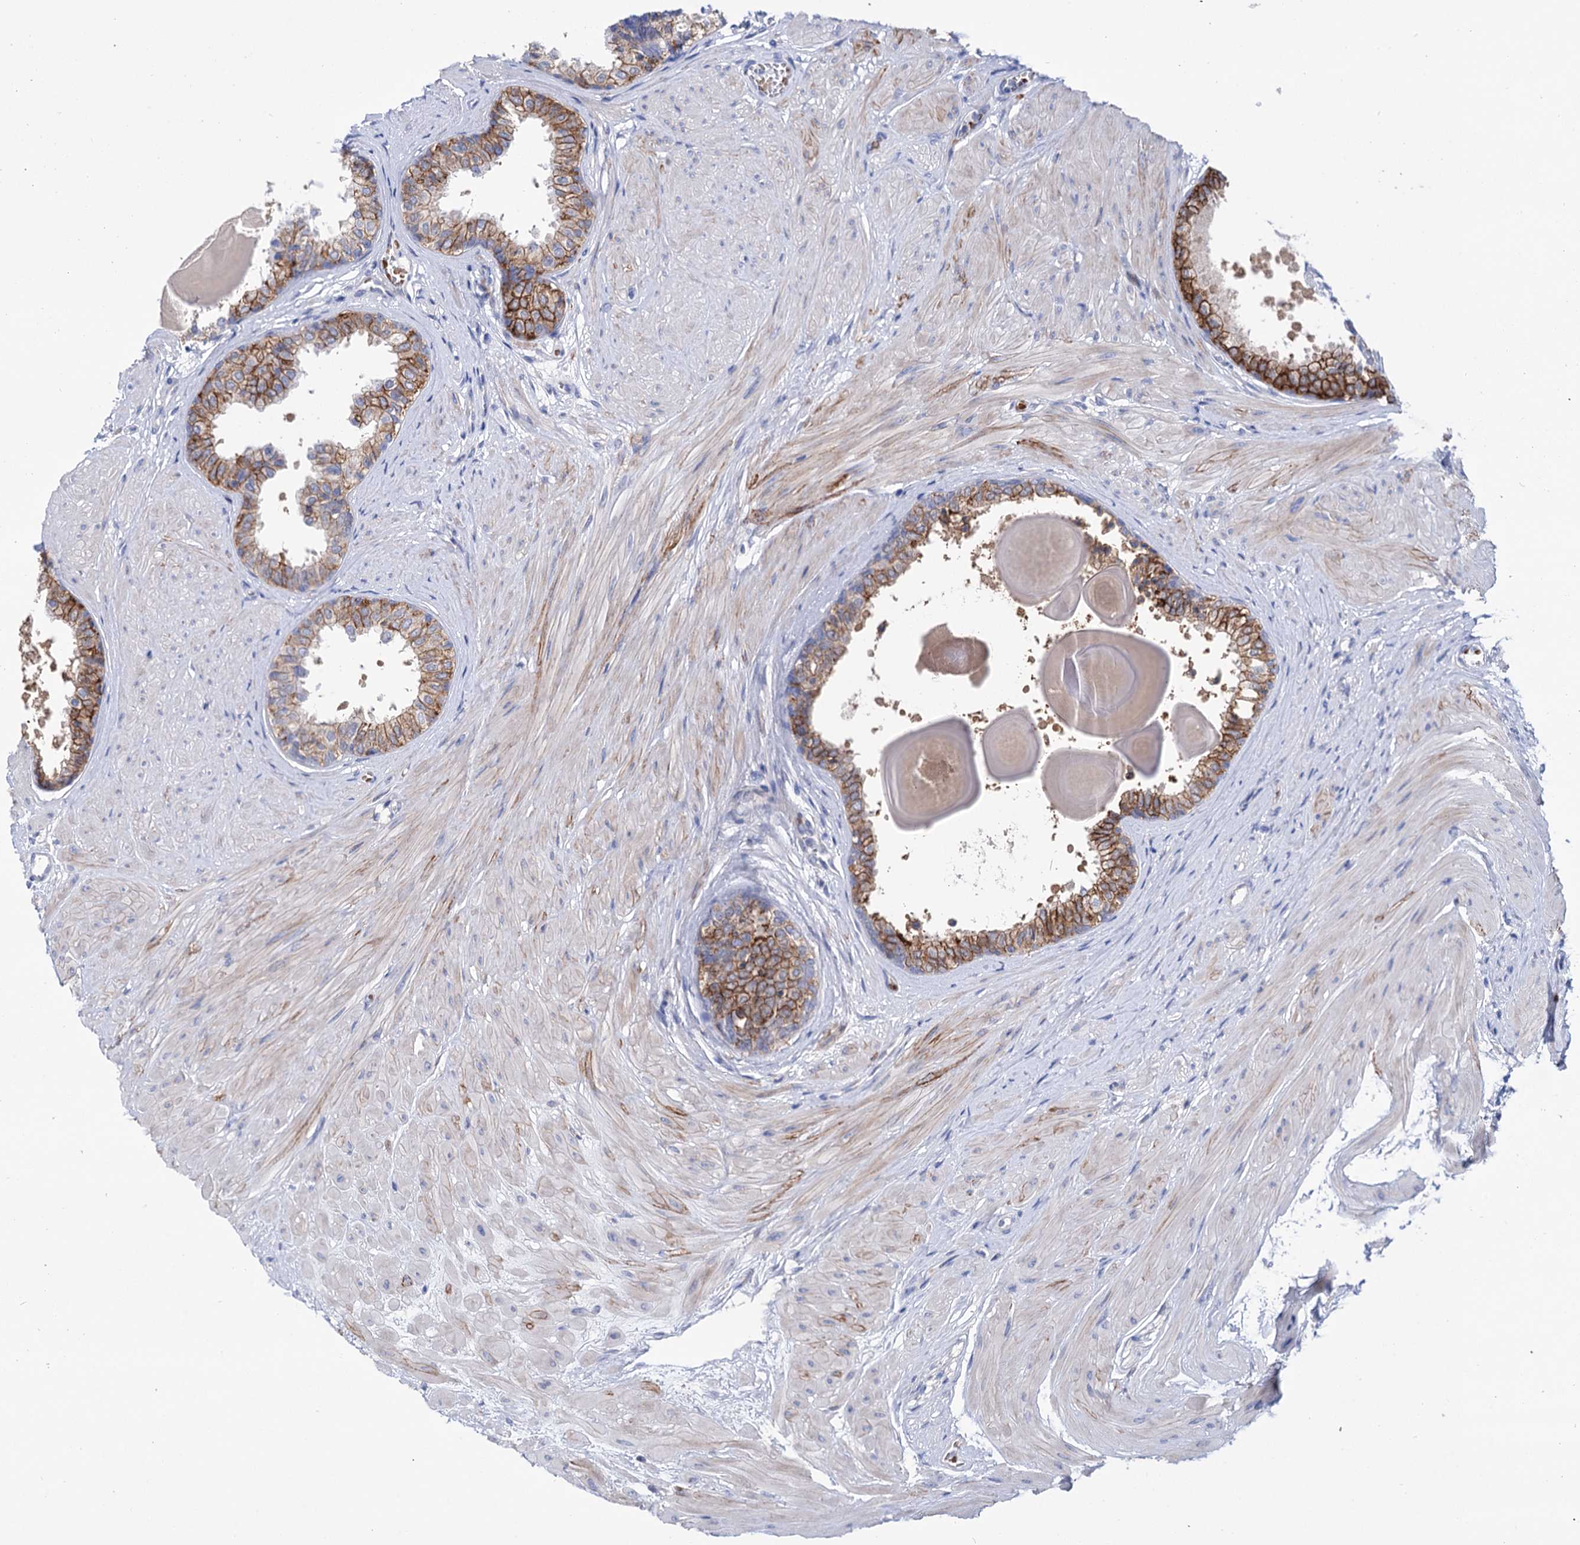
{"staining": {"intensity": "strong", "quantity": "25%-75%", "location": "cytoplasmic/membranous"}, "tissue": "prostate", "cell_type": "Glandular cells", "image_type": "normal", "snomed": [{"axis": "morphology", "description": "Normal tissue, NOS"}, {"axis": "topography", "description": "Prostate"}], "caption": "Prostate stained with DAB (3,3'-diaminobenzidine) immunohistochemistry demonstrates high levels of strong cytoplasmic/membranous expression in approximately 25%-75% of glandular cells. The staining was performed using DAB (3,3'-diaminobenzidine) to visualize the protein expression in brown, while the nuclei were stained in blue with hematoxylin (Magnification: 20x).", "gene": "YARS2", "patient": {"sex": "male", "age": 48}}